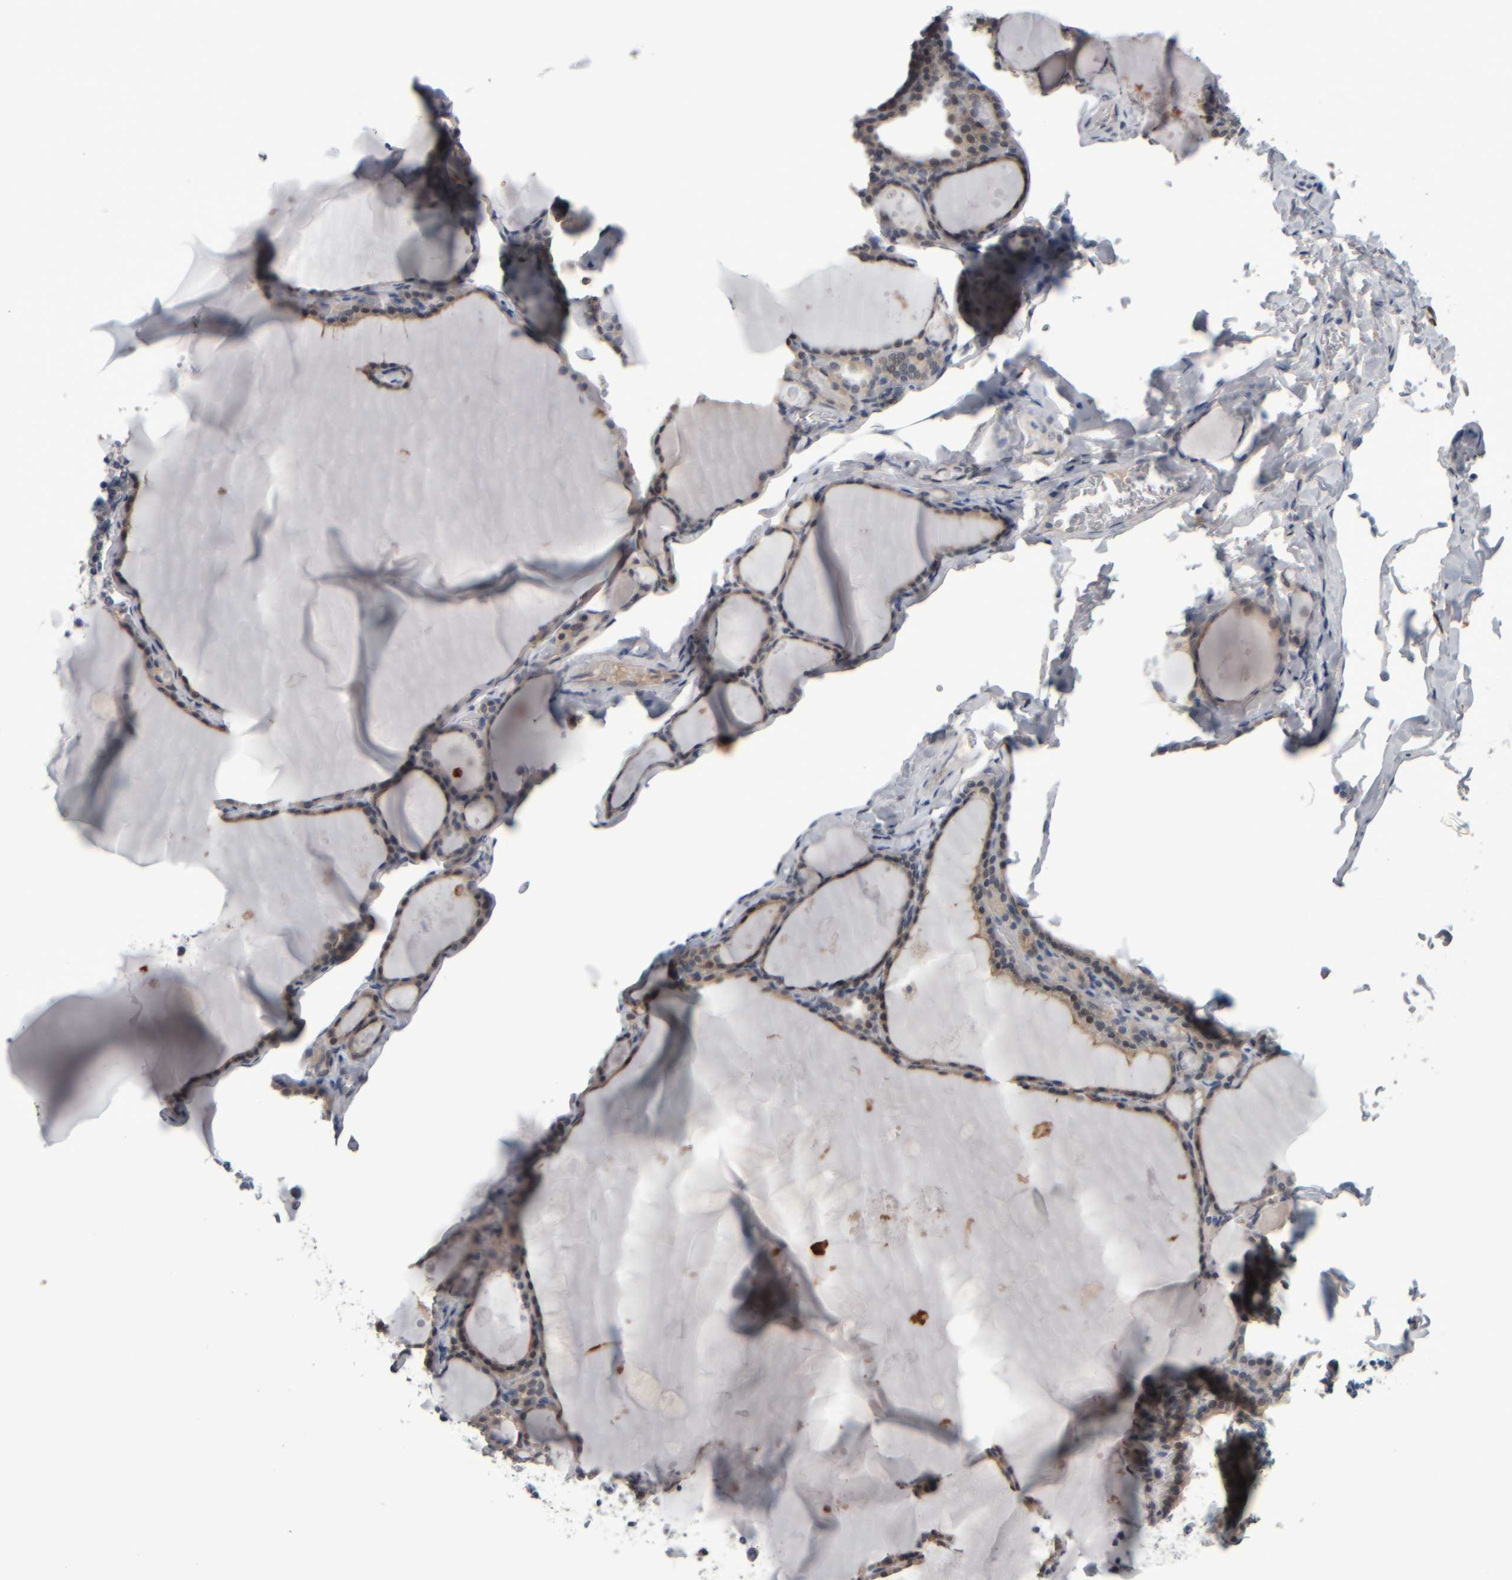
{"staining": {"intensity": "weak", "quantity": "25%-75%", "location": "cytoplasmic/membranous"}, "tissue": "thyroid gland", "cell_type": "Glandular cells", "image_type": "normal", "snomed": [{"axis": "morphology", "description": "Normal tissue, NOS"}, {"axis": "topography", "description": "Thyroid gland"}], "caption": "This image exhibits immunohistochemistry staining of benign thyroid gland, with low weak cytoplasmic/membranous positivity in about 25%-75% of glandular cells.", "gene": "COL14A1", "patient": {"sex": "male", "age": 56}}